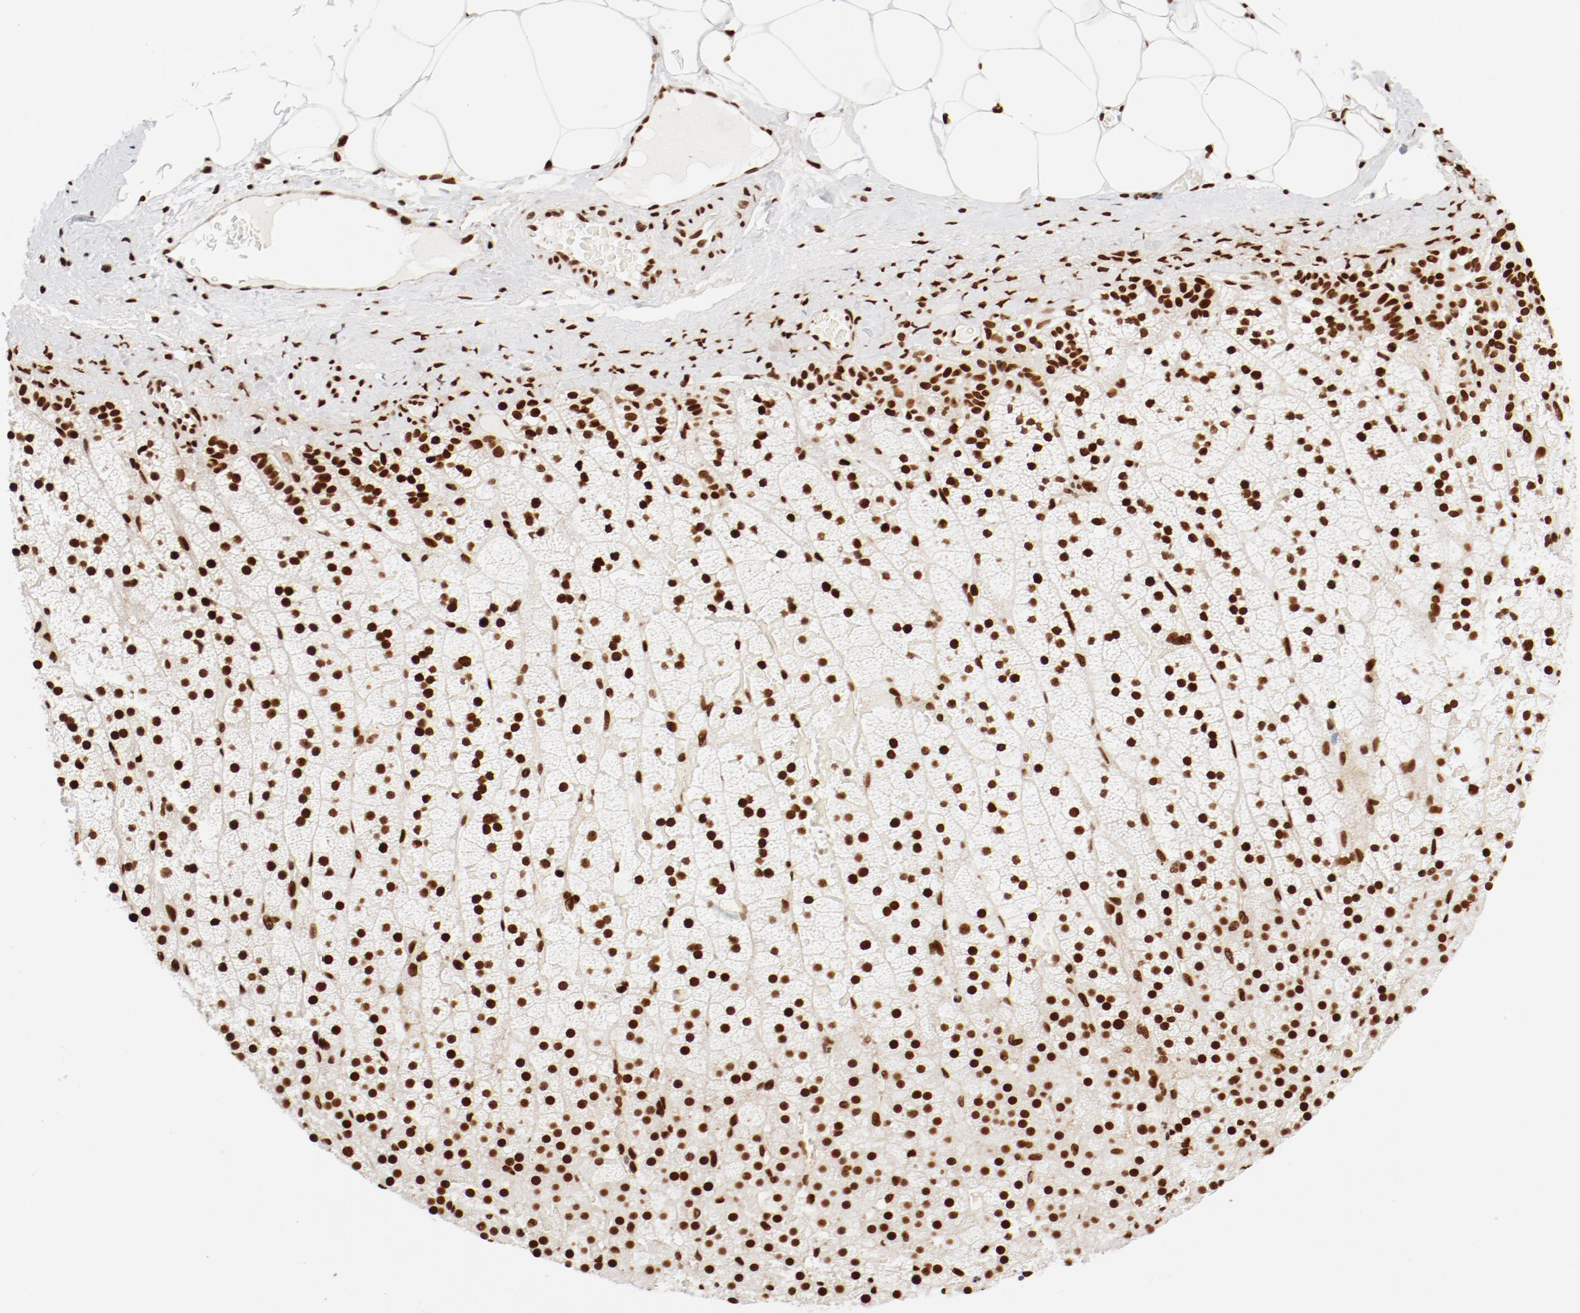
{"staining": {"intensity": "strong", "quantity": ">75%", "location": "nuclear"}, "tissue": "adrenal gland", "cell_type": "Glandular cells", "image_type": "normal", "snomed": [{"axis": "morphology", "description": "Normal tissue, NOS"}, {"axis": "topography", "description": "Adrenal gland"}], "caption": "Strong nuclear expression for a protein is identified in approximately >75% of glandular cells of normal adrenal gland using immunohistochemistry (IHC).", "gene": "CTBP1", "patient": {"sex": "male", "age": 35}}